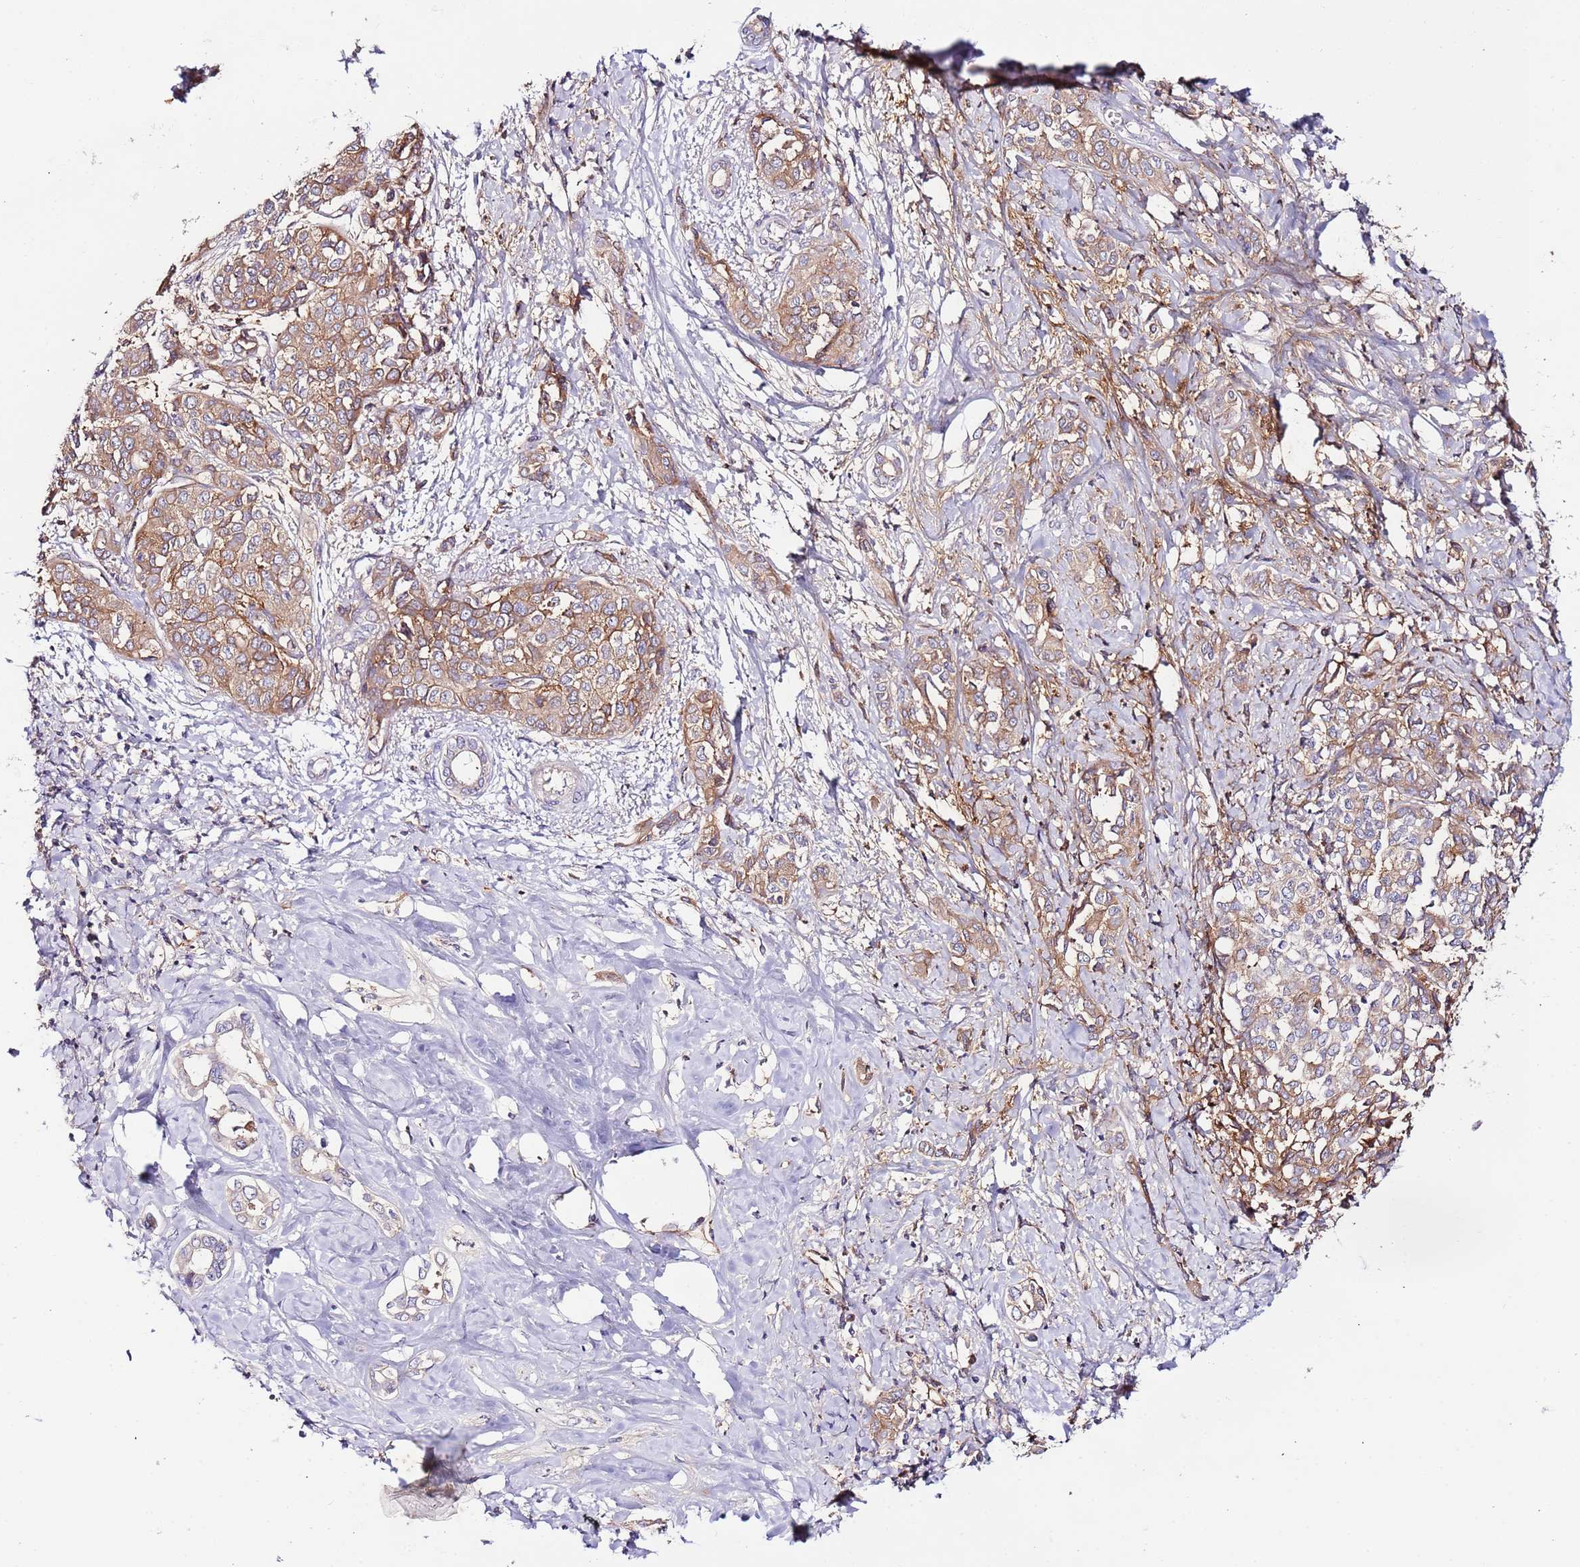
{"staining": {"intensity": "moderate", "quantity": ">75%", "location": "cytoplasmic/membranous"}, "tissue": "liver cancer", "cell_type": "Tumor cells", "image_type": "cancer", "snomed": [{"axis": "morphology", "description": "Cholangiocarcinoma"}, {"axis": "topography", "description": "Liver"}], "caption": "Immunohistochemical staining of human liver cancer (cholangiocarcinoma) displays medium levels of moderate cytoplasmic/membranous protein staining in approximately >75% of tumor cells.", "gene": "FLVCR1", "patient": {"sex": "female", "age": 77}}